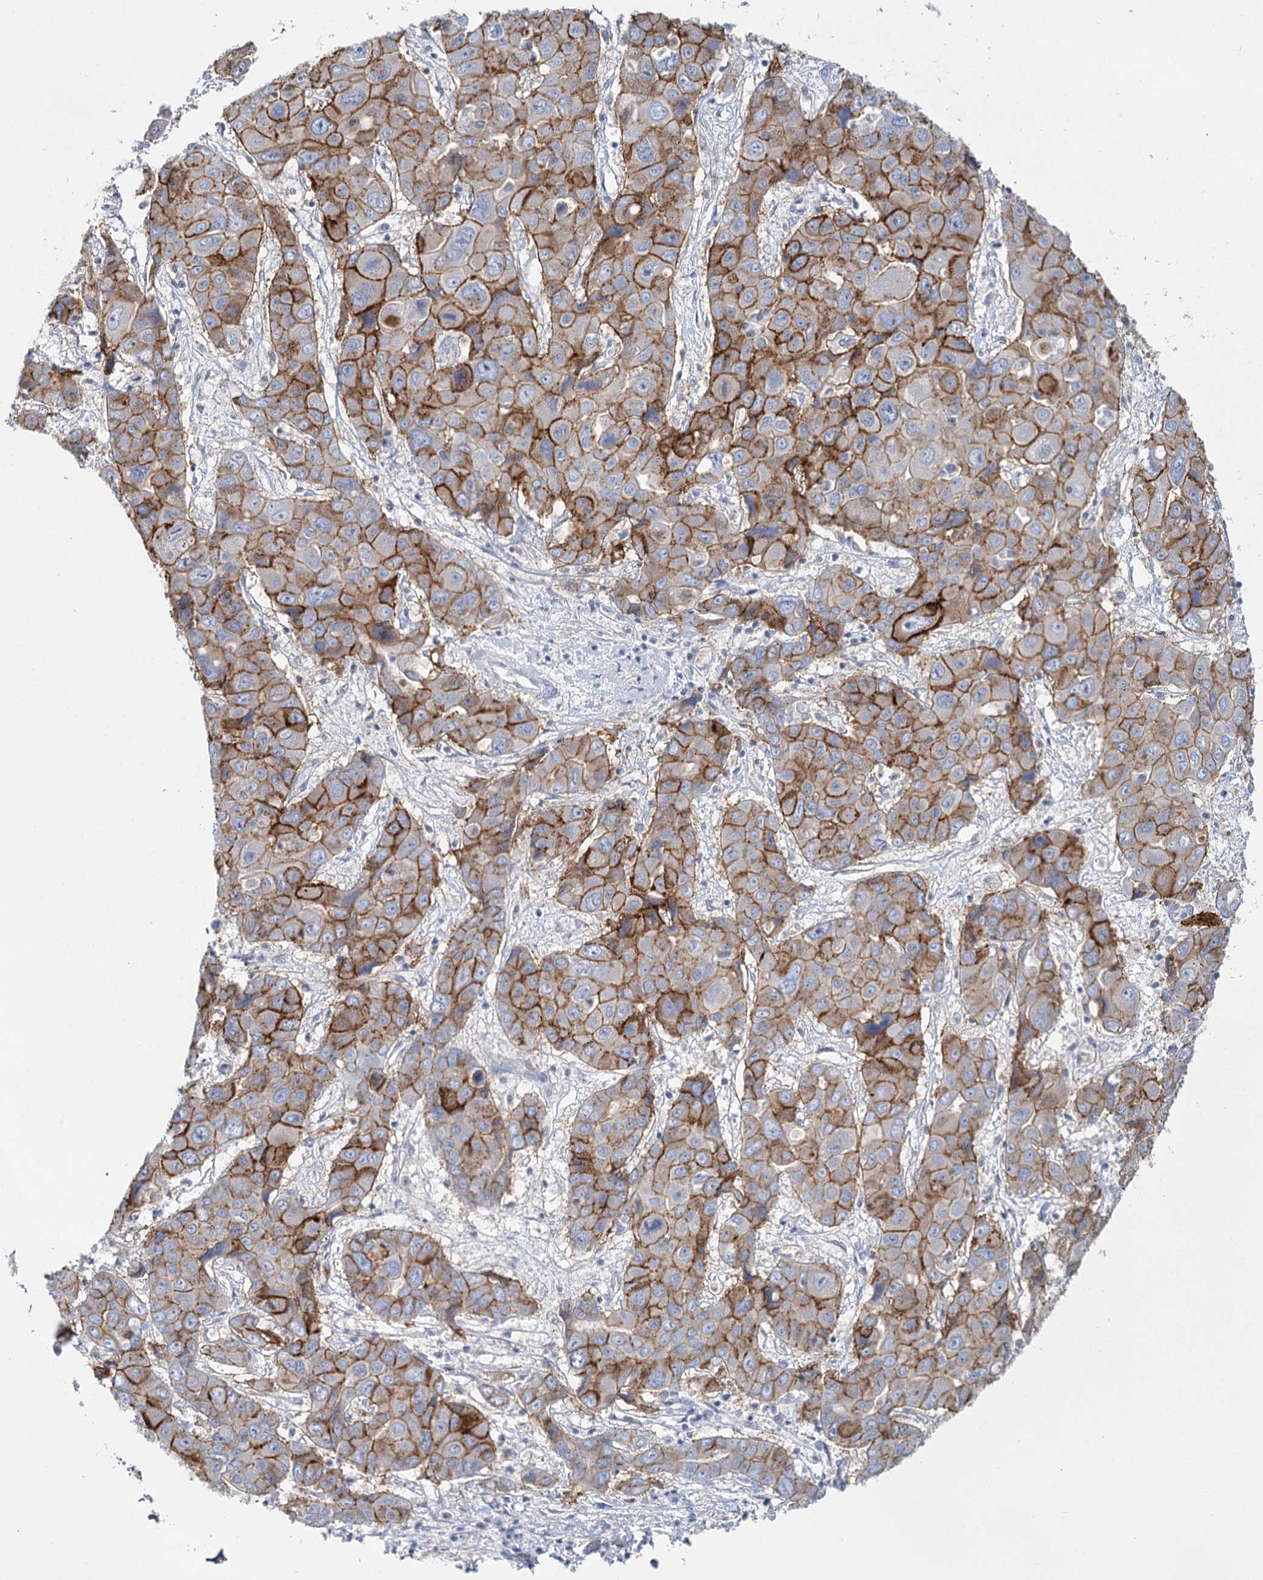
{"staining": {"intensity": "strong", "quantity": "25%-75%", "location": "cytoplasmic/membranous"}, "tissue": "liver cancer", "cell_type": "Tumor cells", "image_type": "cancer", "snomed": [{"axis": "morphology", "description": "Cholangiocarcinoma"}, {"axis": "topography", "description": "Liver"}], "caption": "This histopathology image reveals immunohistochemistry staining of liver cancer, with high strong cytoplasmic/membranous staining in about 25%-75% of tumor cells.", "gene": "IGSF3", "patient": {"sex": "male", "age": 67}}